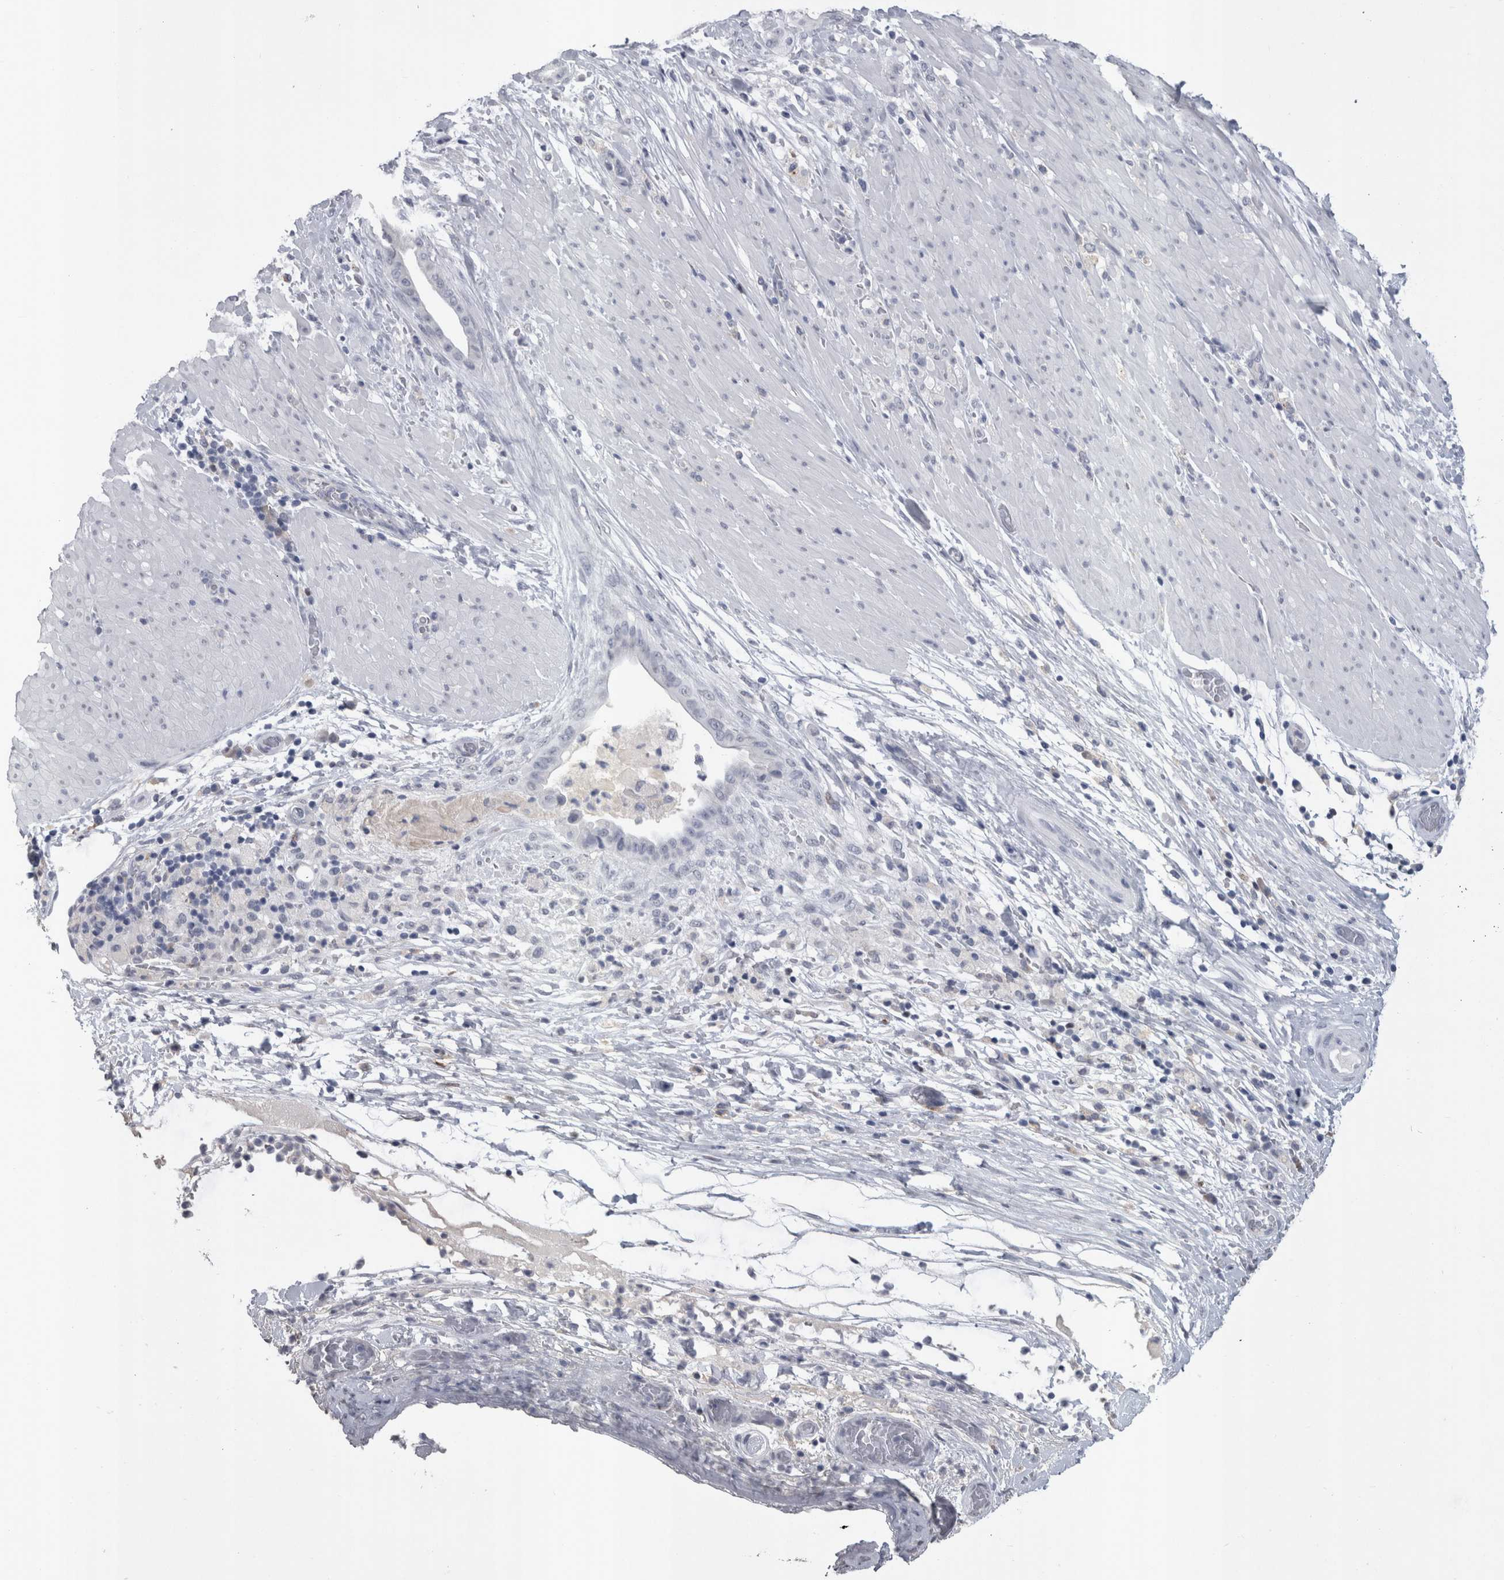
{"staining": {"intensity": "negative", "quantity": "none", "location": "none"}, "tissue": "pancreatic cancer", "cell_type": "Tumor cells", "image_type": "cancer", "snomed": [{"axis": "morphology", "description": "Adenocarcinoma, NOS"}, {"axis": "topography", "description": "Pancreas"}], "caption": "Pancreatic cancer was stained to show a protein in brown. There is no significant staining in tumor cells.", "gene": "PAX5", "patient": {"sex": "male", "age": 63}}